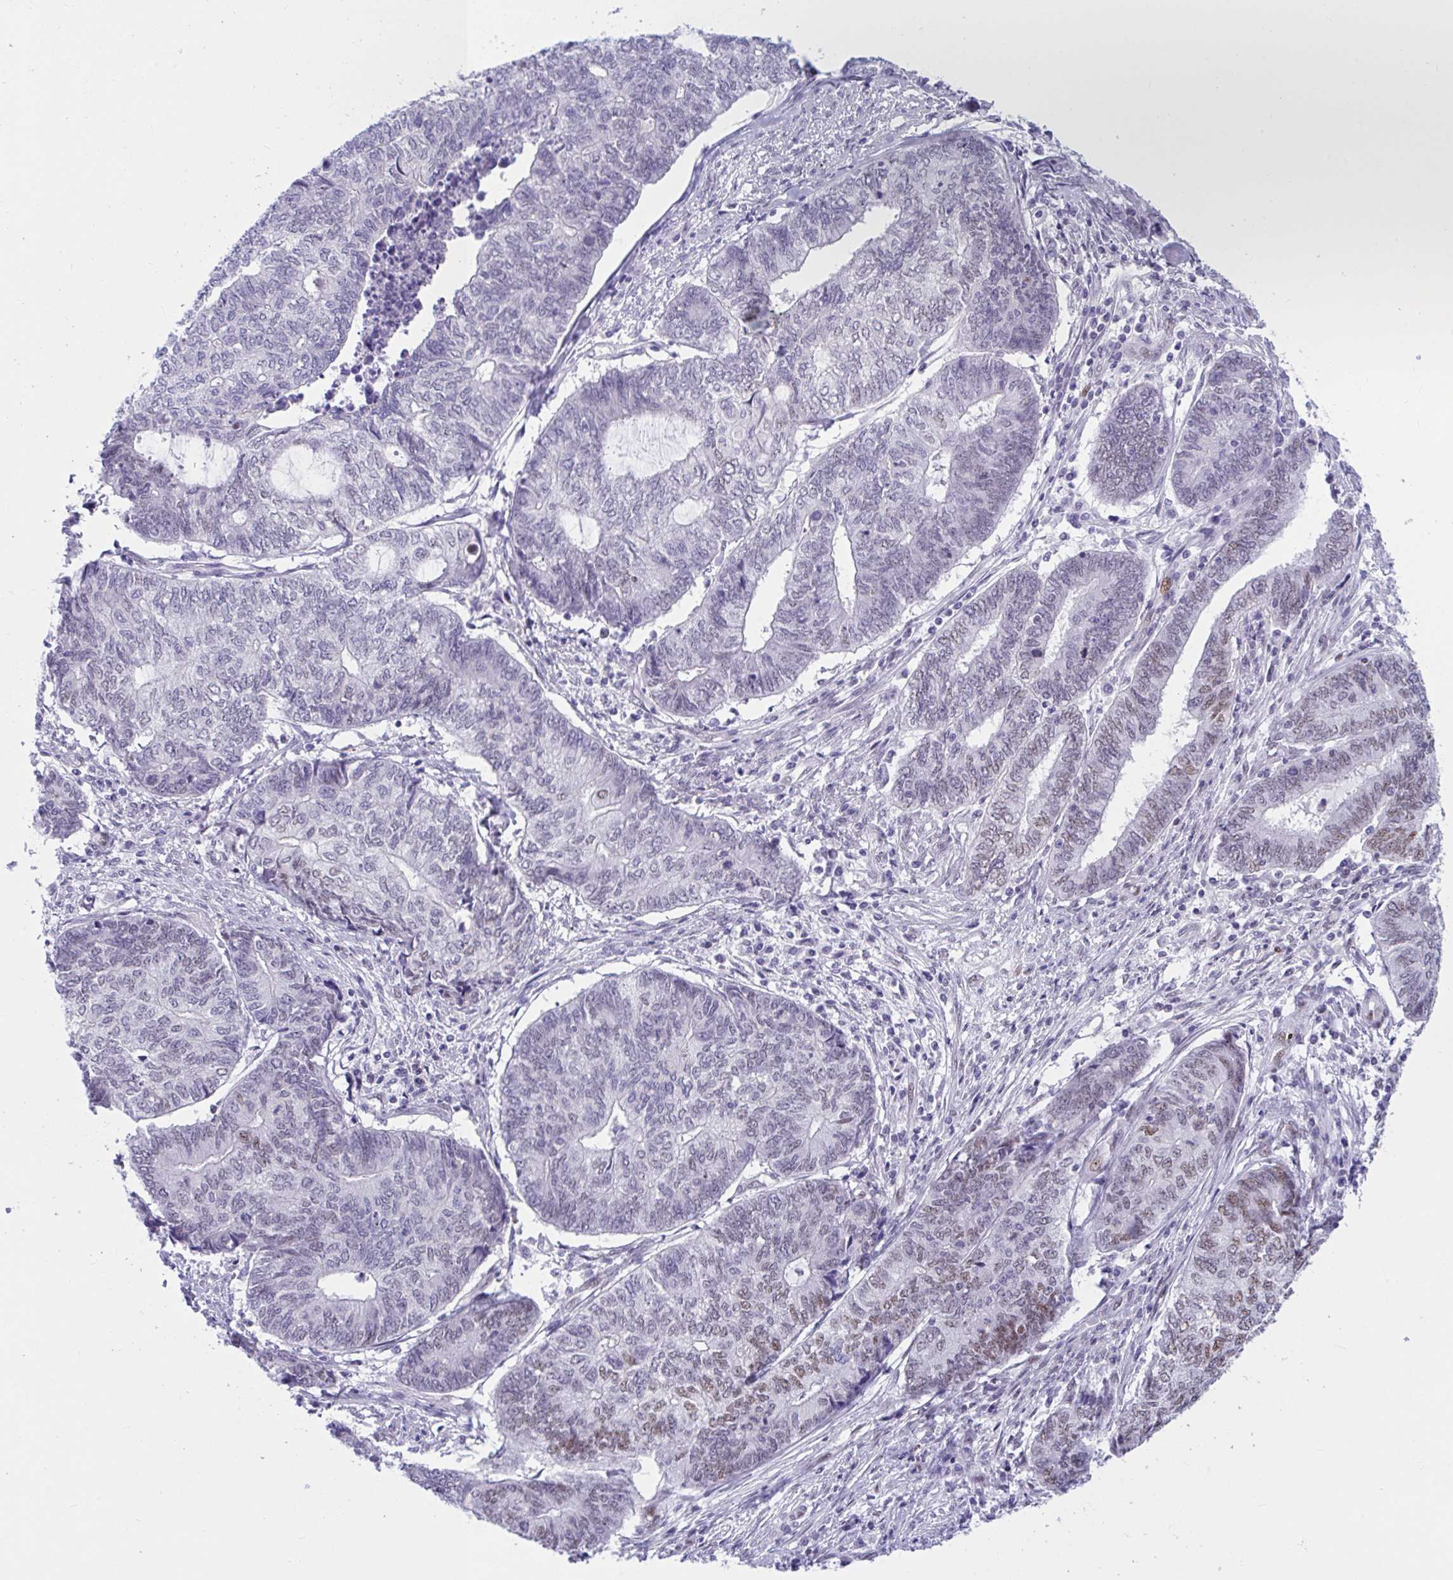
{"staining": {"intensity": "moderate", "quantity": "<25%", "location": "nuclear"}, "tissue": "endometrial cancer", "cell_type": "Tumor cells", "image_type": "cancer", "snomed": [{"axis": "morphology", "description": "Adenocarcinoma, NOS"}, {"axis": "topography", "description": "Uterus"}, {"axis": "topography", "description": "Endometrium"}], "caption": "Protein staining of endometrial cancer (adenocarcinoma) tissue reveals moderate nuclear expression in about <25% of tumor cells.", "gene": "IKZF2", "patient": {"sex": "female", "age": 70}}